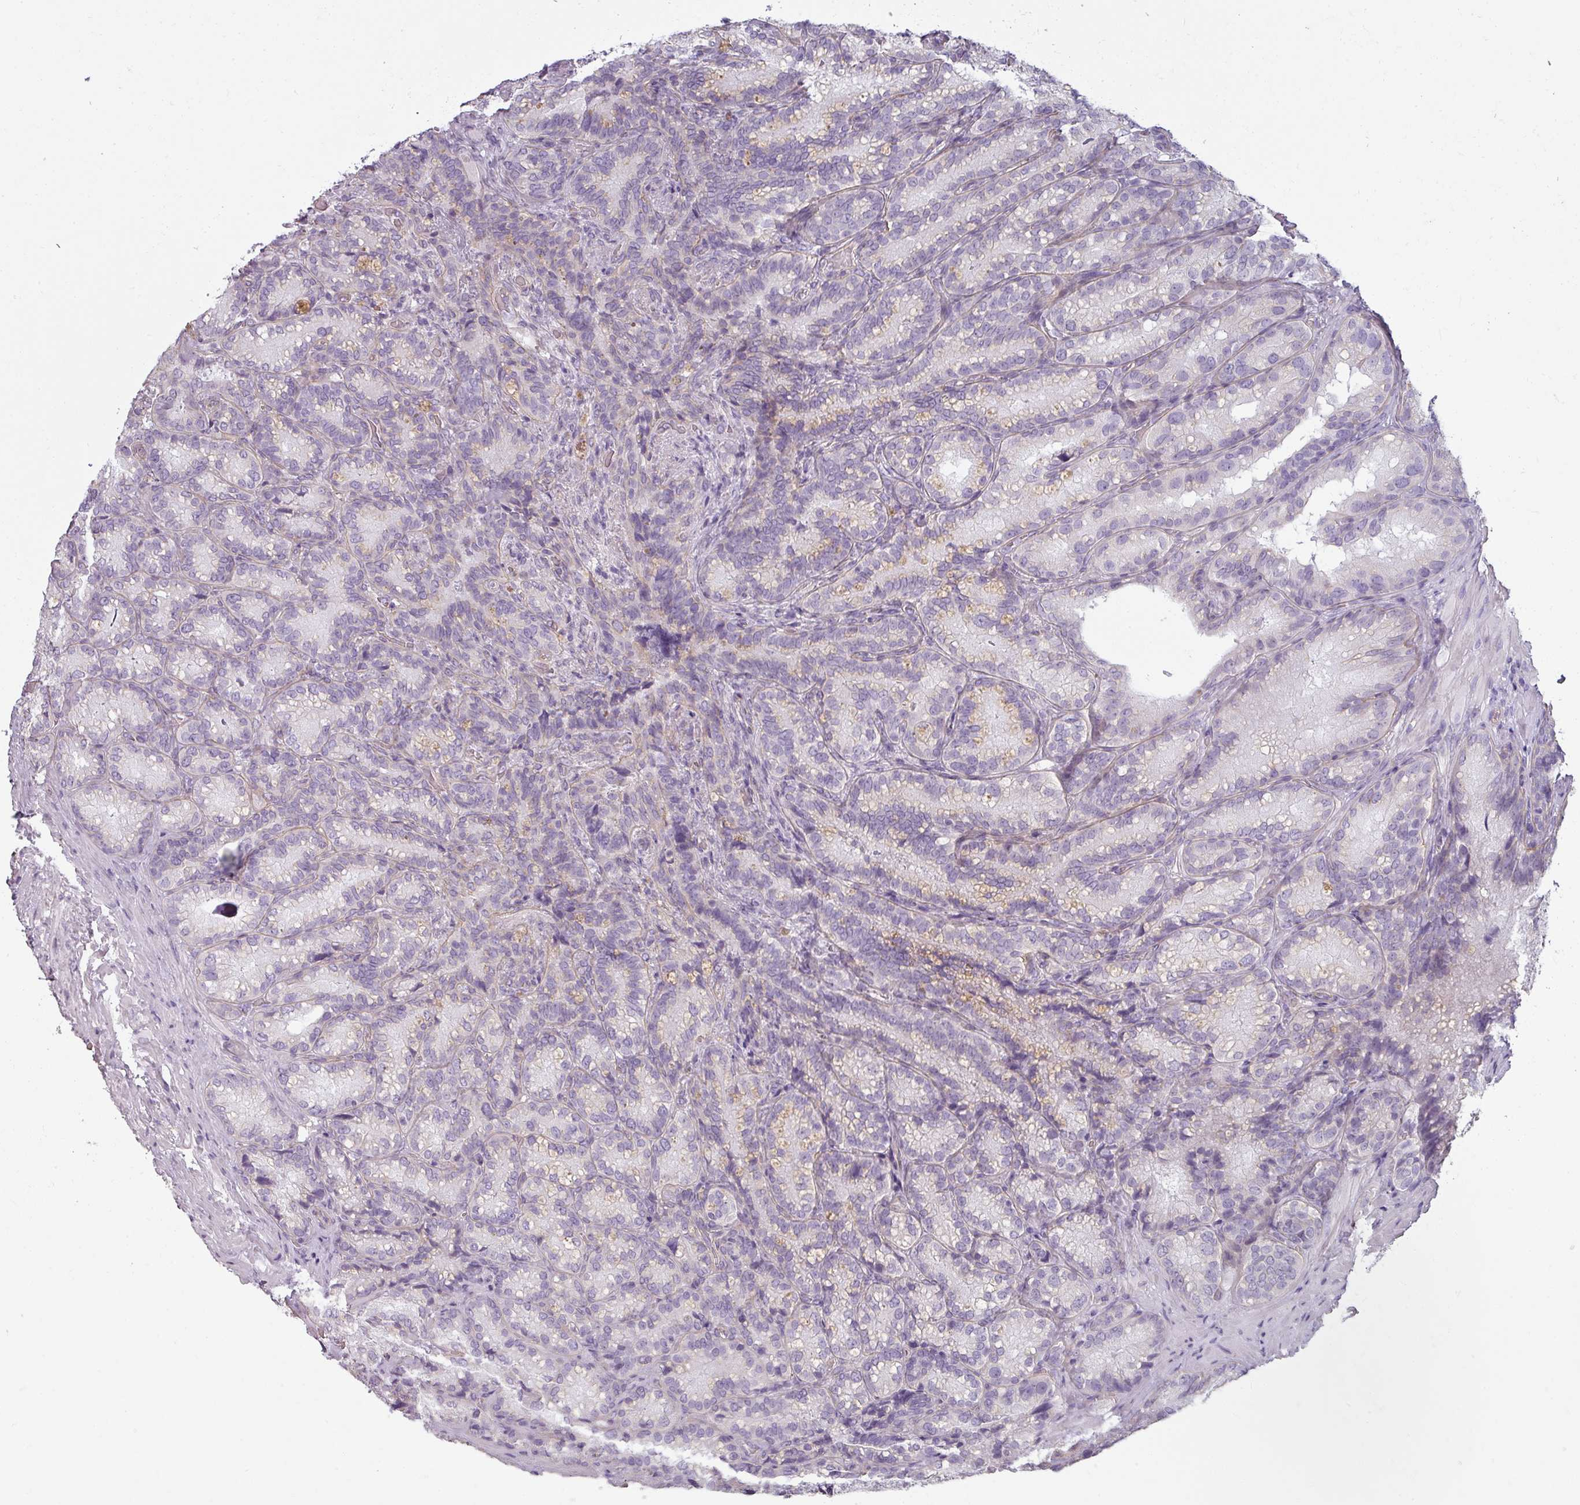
{"staining": {"intensity": "weak", "quantity": "<25%", "location": "cytoplasmic/membranous"}, "tissue": "seminal vesicle", "cell_type": "Glandular cells", "image_type": "normal", "snomed": [{"axis": "morphology", "description": "Normal tissue, NOS"}, {"axis": "topography", "description": "Seminal veicle"}], "caption": "IHC of benign seminal vesicle demonstrates no positivity in glandular cells. (Stains: DAB (3,3'-diaminobenzidine) immunohistochemistry (IHC) with hematoxylin counter stain, Microscopy: brightfield microscopy at high magnification).", "gene": "ASB1", "patient": {"sex": "male", "age": 58}}